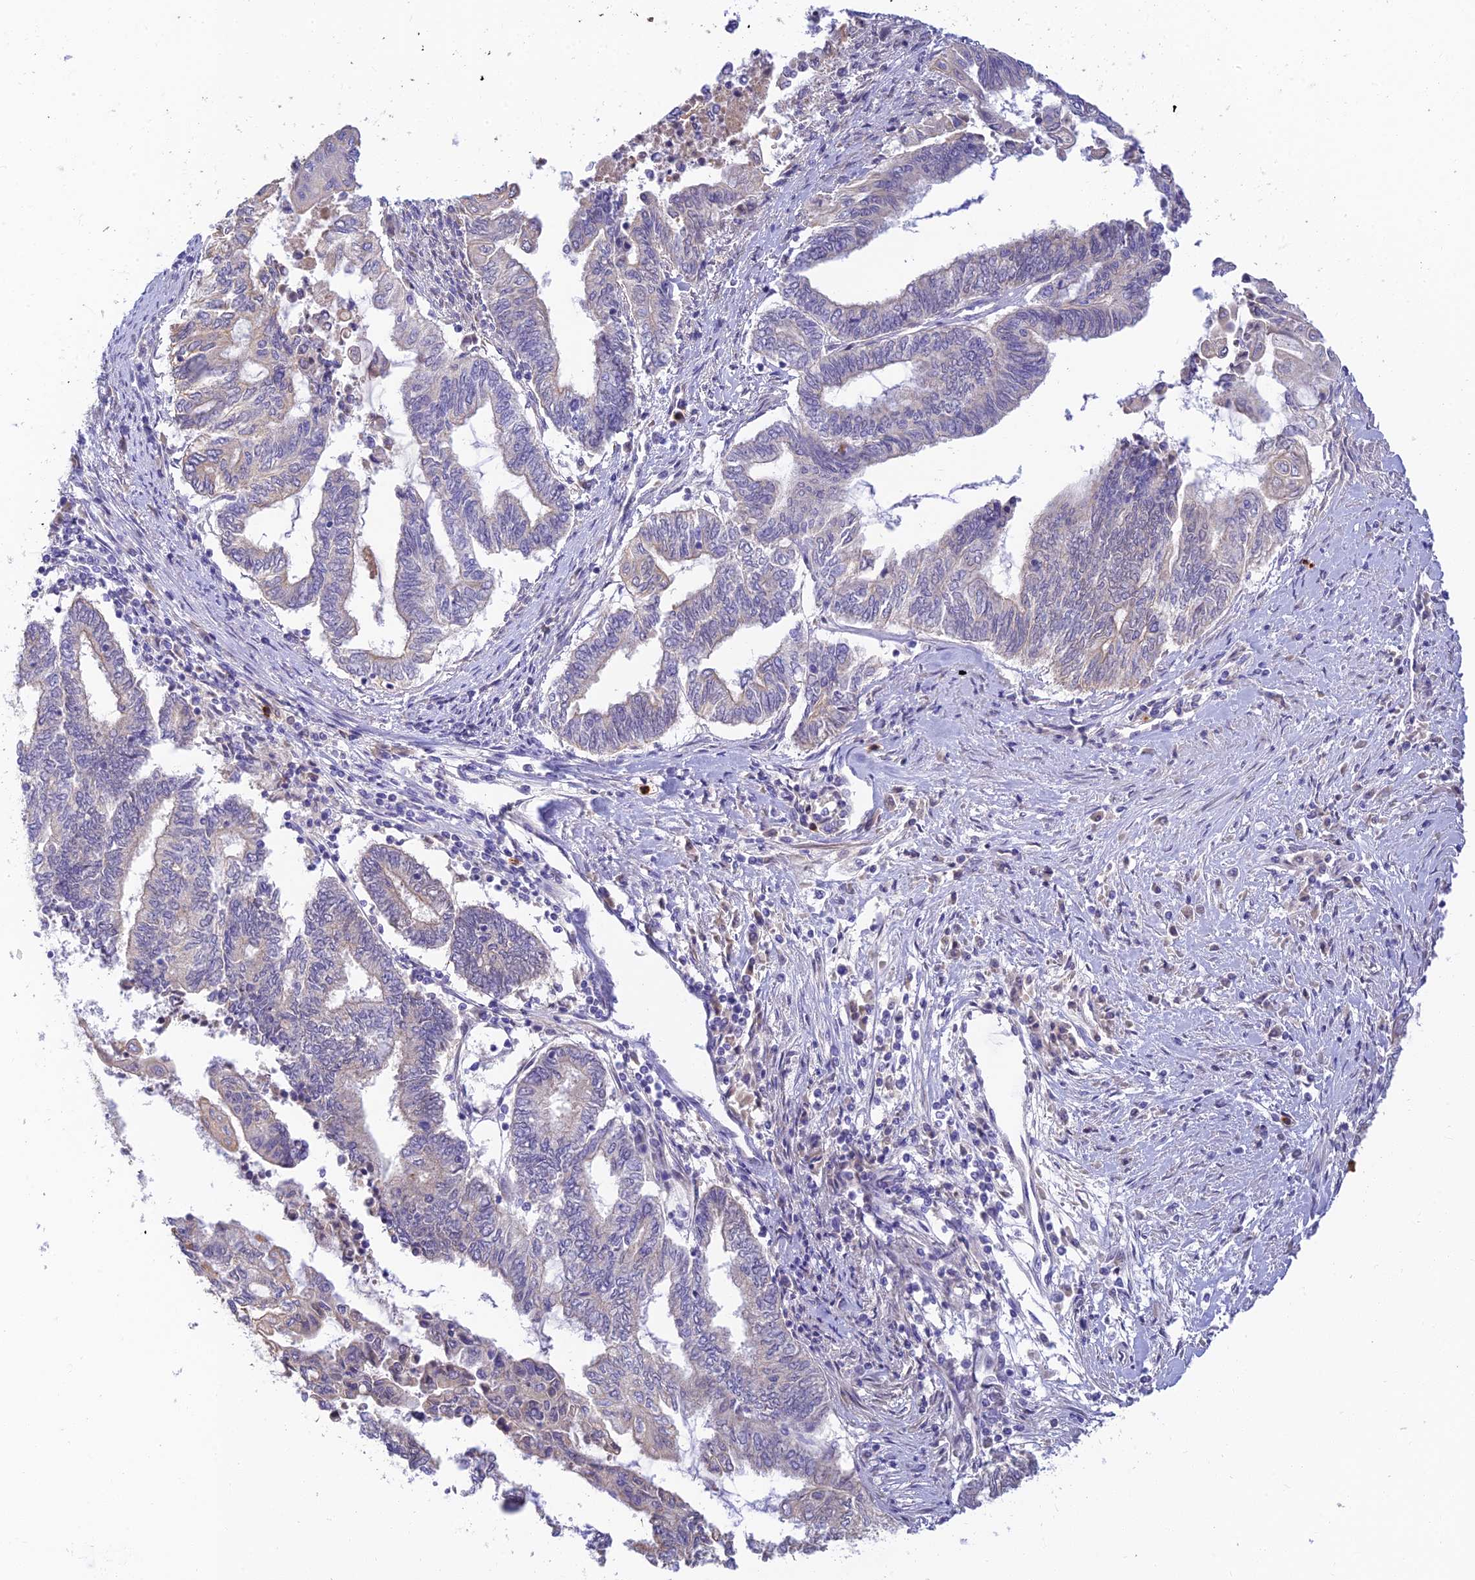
{"staining": {"intensity": "negative", "quantity": "none", "location": "none"}, "tissue": "endometrial cancer", "cell_type": "Tumor cells", "image_type": "cancer", "snomed": [{"axis": "morphology", "description": "Adenocarcinoma, NOS"}, {"axis": "topography", "description": "Uterus"}, {"axis": "topography", "description": "Endometrium"}], "caption": "Tumor cells show no significant staining in endometrial cancer (adenocarcinoma). The staining was performed using DAB to visualize the protein expression in brown, while the nuclei were stained in blue with hematoxylin (Magnification: 20x).", "gene": "INTS13", "patient": {"sex": "female", "age": 70}}